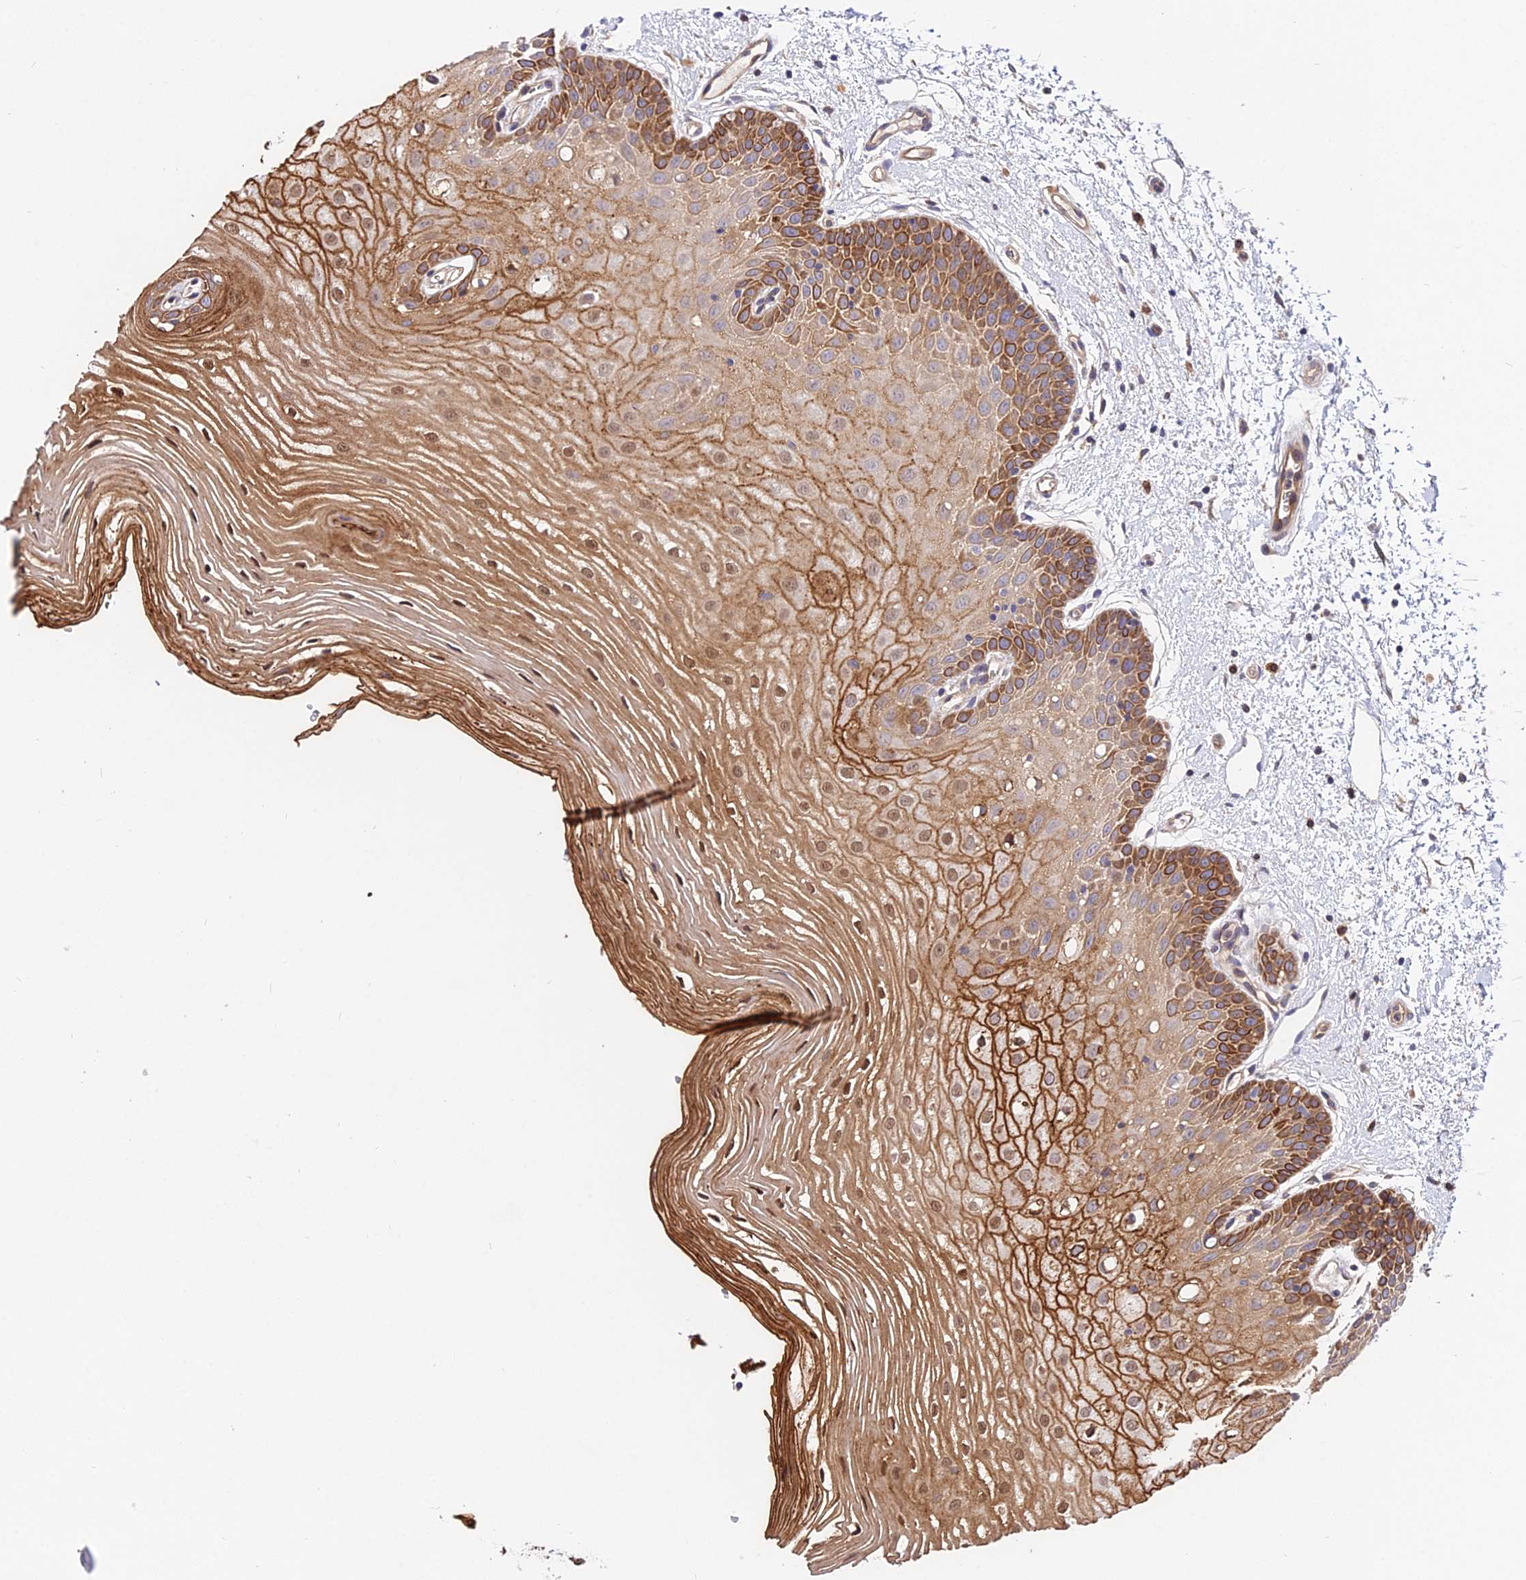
{"staining": {"intensity": "strong", "quantity": ">75%", "location": "cytoplasmic/membranous,nuclear"}, "tissue": "oral mucosa", "cell_type": "Squamous epithelial cells", "image_type": "normal", "snomed": [{"axis": "morphology", "description": "Normal tissue, NOS"}, {"axis": "topography", "description": "Oral tissue"}, {"axis": "topography", "description": "Tounge, NOS"}], "caption": "DAB (3,3'-diaminobenzidine) immunohistochemical staining of unremarkable human oral mucosa reveals strong cytoplasmic/membranous,nuclear protein staining in approximately >75% of squamous epithelial cells.", "gene": "TRIM43B", "patient": {"sex": "female", "age": 73}}